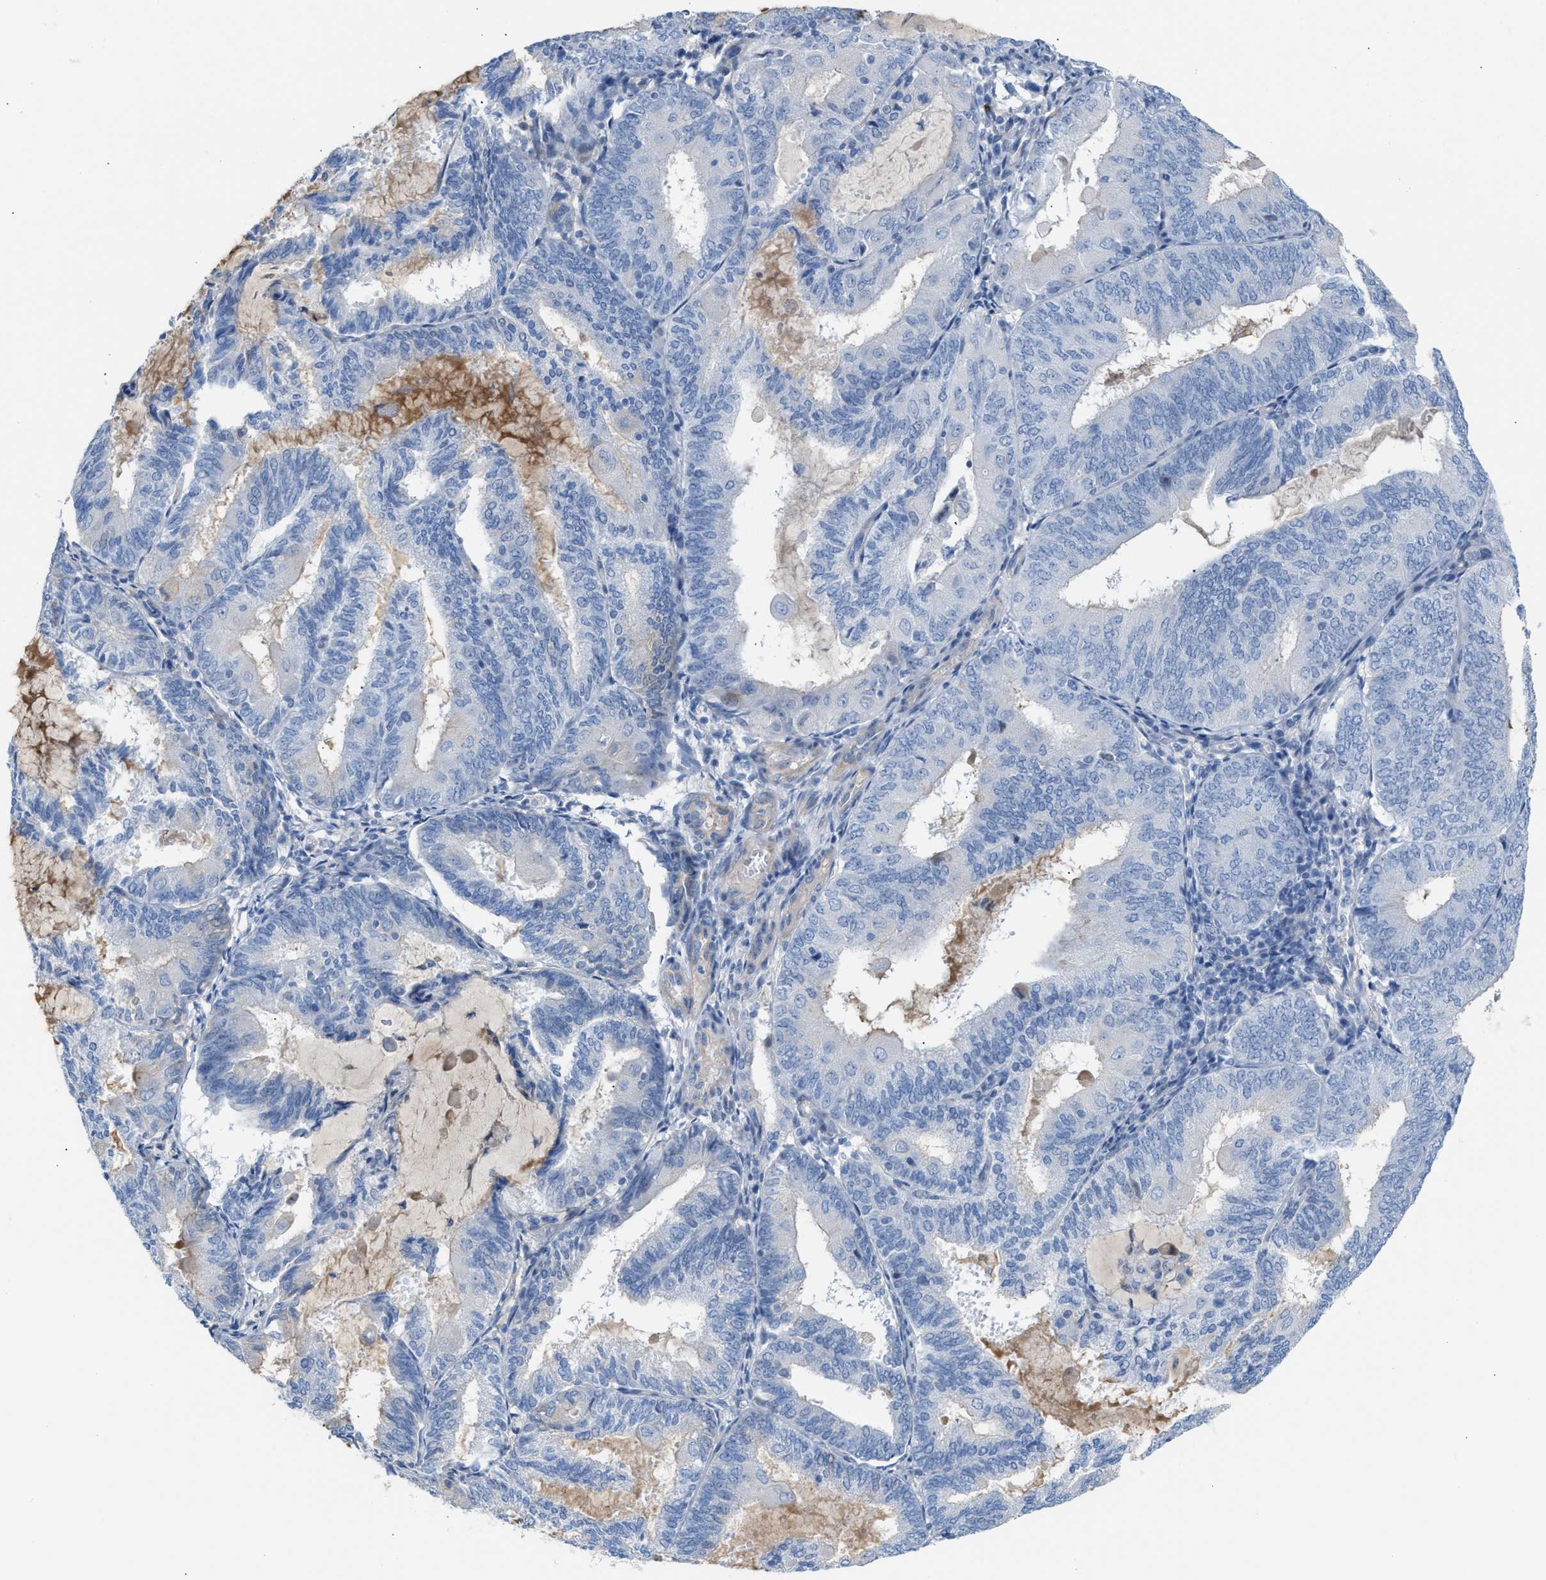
{"staining": {"intensity": "negative", "quantity": "none", "location": "none"}, "tissue": "endometrial cancer", "cell_type": "Tumor cells", "image_type": "cancer", "snomed": [{"axis": "morphology", "description": "Adenocarcinoma, NOS"}, {"axis": "topography", "description": "Endometrium"}], "caption": "This is a histopathology image of immunohistochemistry staining of endometrial cancer, which shows no staining in tumor cells. Brightfield microscopy of immunohistochemistry (IHC) stained with DAB (3,3'-diaminobenzidine) (brown) and hematoxylin (blue), captured at high magnification.", "gene": "MPP3", "patient": {"sex": "female", "age": 81}}